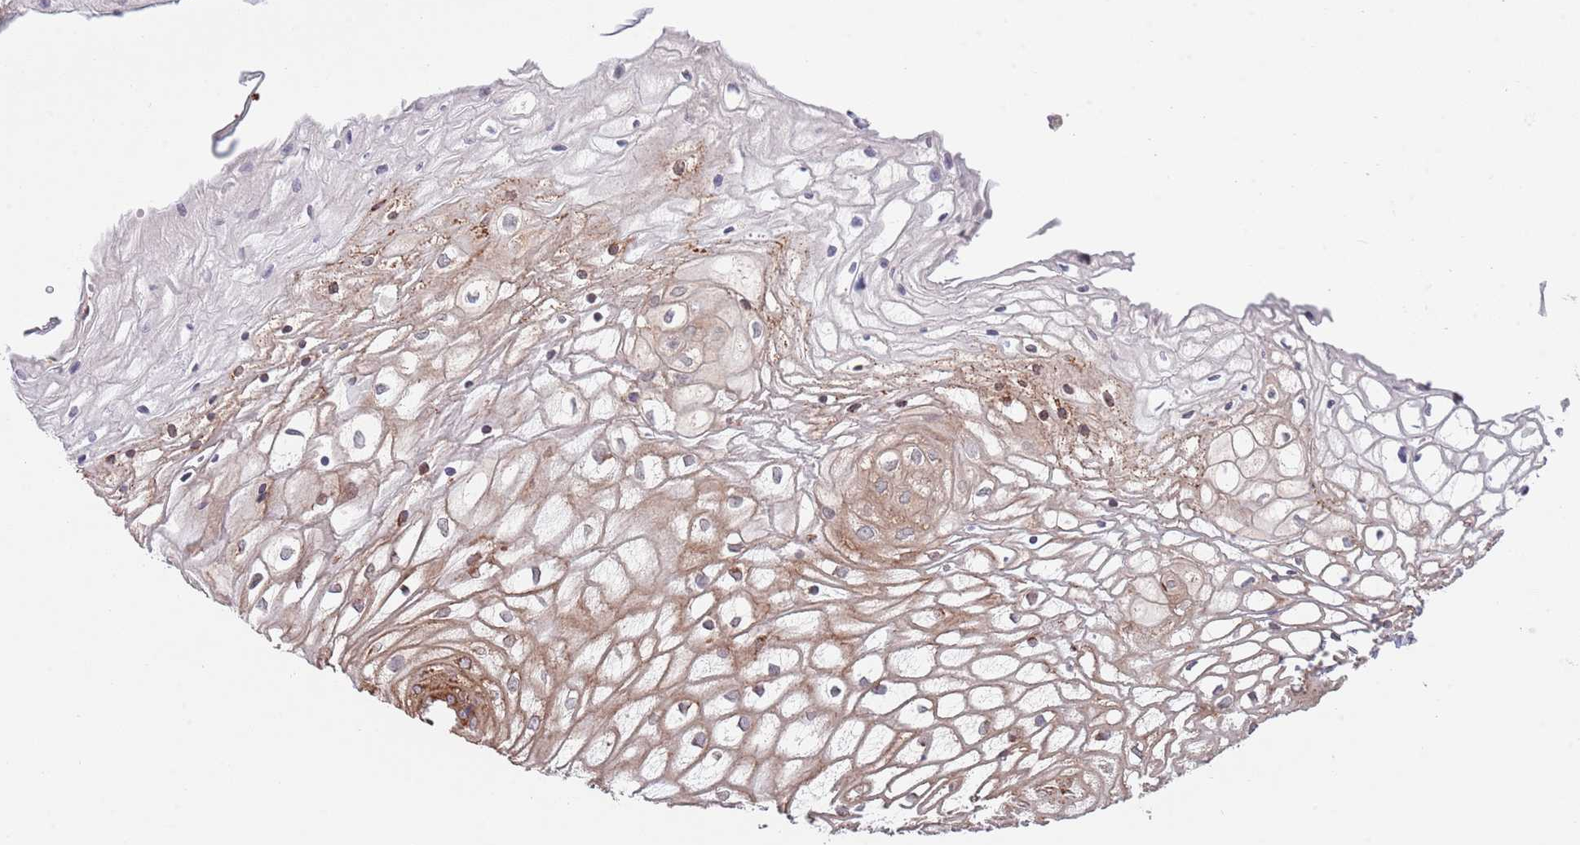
{"staining": {"intensity": "strong", "quantity": "25%-75%", "location": "cytoplasmic/membranous"}, "tissue": "vagina", "cell_type": "Squamous epithelial cells", "image_type": "normal", "snomed": [{"axis": "morphology", "description": "Normal tissue, NOS"}, {"axis": "topography", "description": "Vagina"}], "caption": "IHC staining of unremarkable vagina, which demonstrates high levels of strong cytoplasmic/membranous expression in approximately 25%-75% of squamous epithelial cells indicating strong cytoplasmic/membranous protein positivity. The staining was performed using DAB (brown) for protein detection and nuclei were counterstained in hematoxylin (blue).", "gene": "RNF19B", "patient": {"sex": "female", "age": 34}}